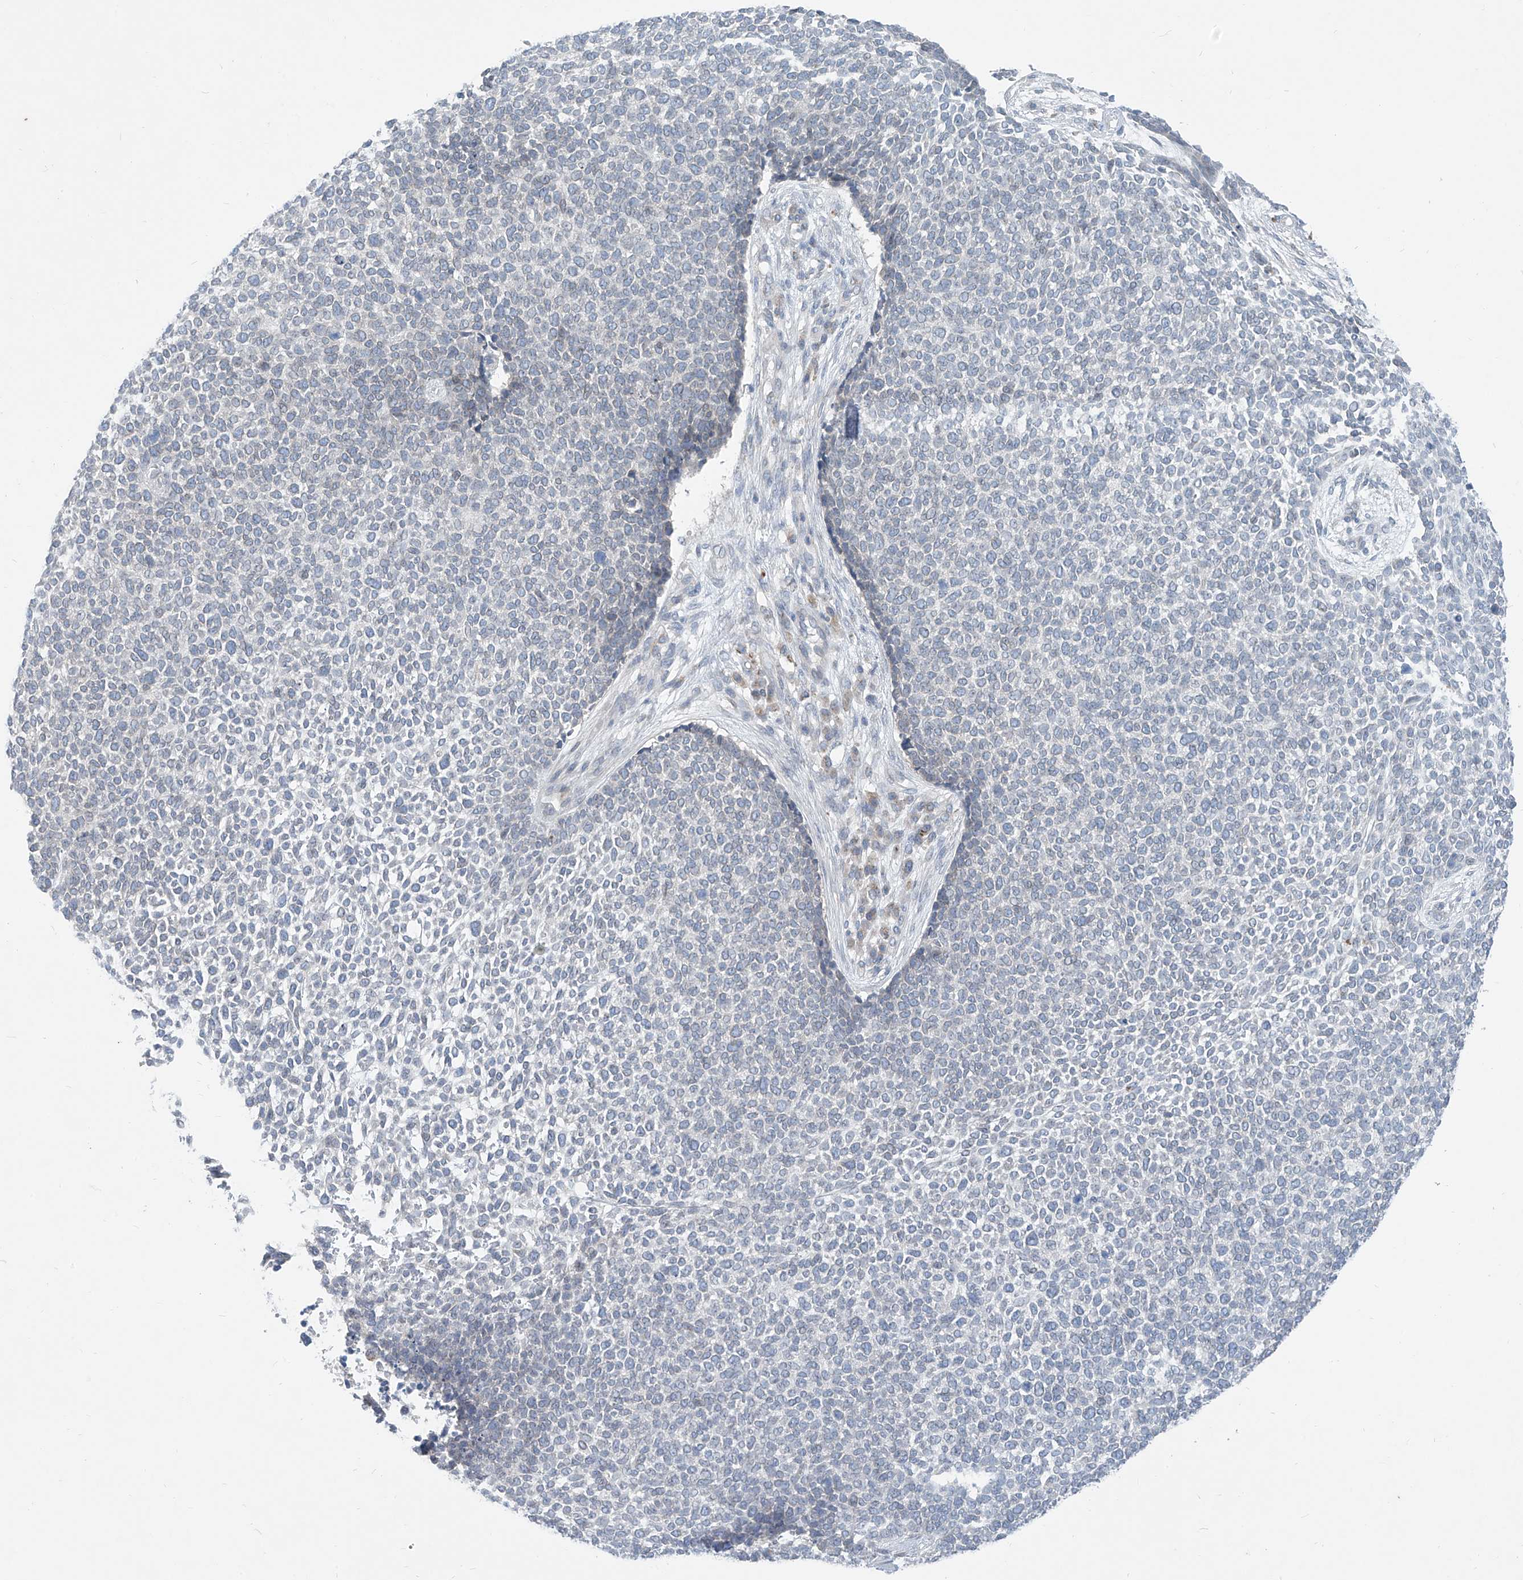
{"staining": {"intensity": "negative", "quantity": "none", "location": "none"}, "tissue": "skin cancer", "cell_type": "Tumor cells", "image_type": "cancer", "snomed": [{"axis": "morphology", "description": "Basal cell carcinoma"}, {"axis": "topography", "description": "Skin"}], "caption": "High power microscopy histopathology image of an immunohistochemistry image of skin cancer (basal cell carcinoma), revealing no significant expression in tumor cells.", "gene": "KRTAP25-1", "patient": {"sex": "female", "age": 84}}